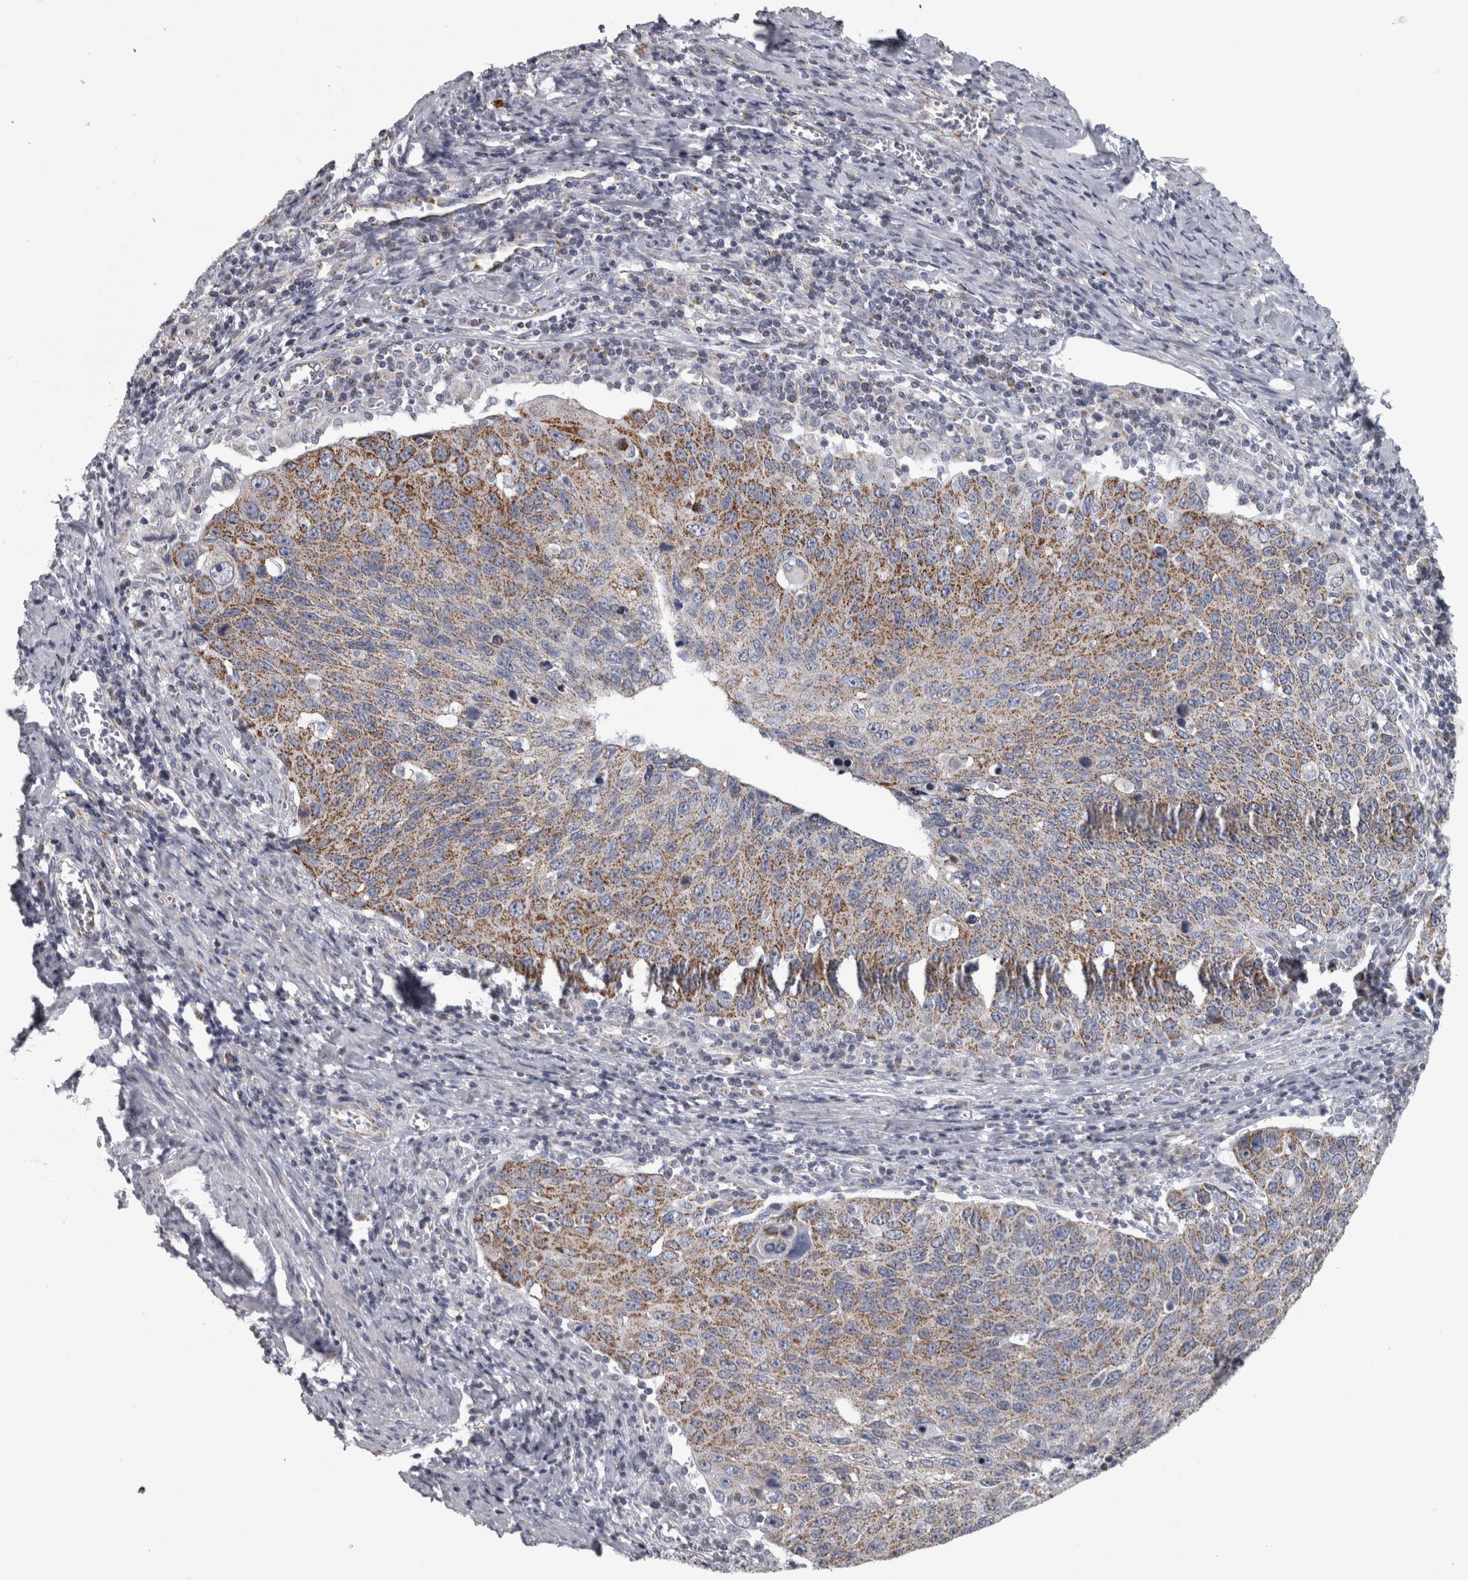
{"staining": {"intensity": "moderate", "quantity": ">75%", "location": "cytoplasmic/membranous"}, "tissue": "cervical cancer", "cell_type": "Tumor cells", "image_type": "cancer", "snomed": [{"axis": "morphology", "description": "Squamous cell carcinoma, NOS"}, {"axis": "topography", "description": "Cervix"}], "caption": "Immunohistochemistry image of human cervical squamous cell carcinoma stained for a protein (brown), which displays medium levels of moderate cytoplasmic/membranous expression in approximately >75% of tumor cells.", "gene": "DBT", "patient": {"sex": "female", "age": 53}}